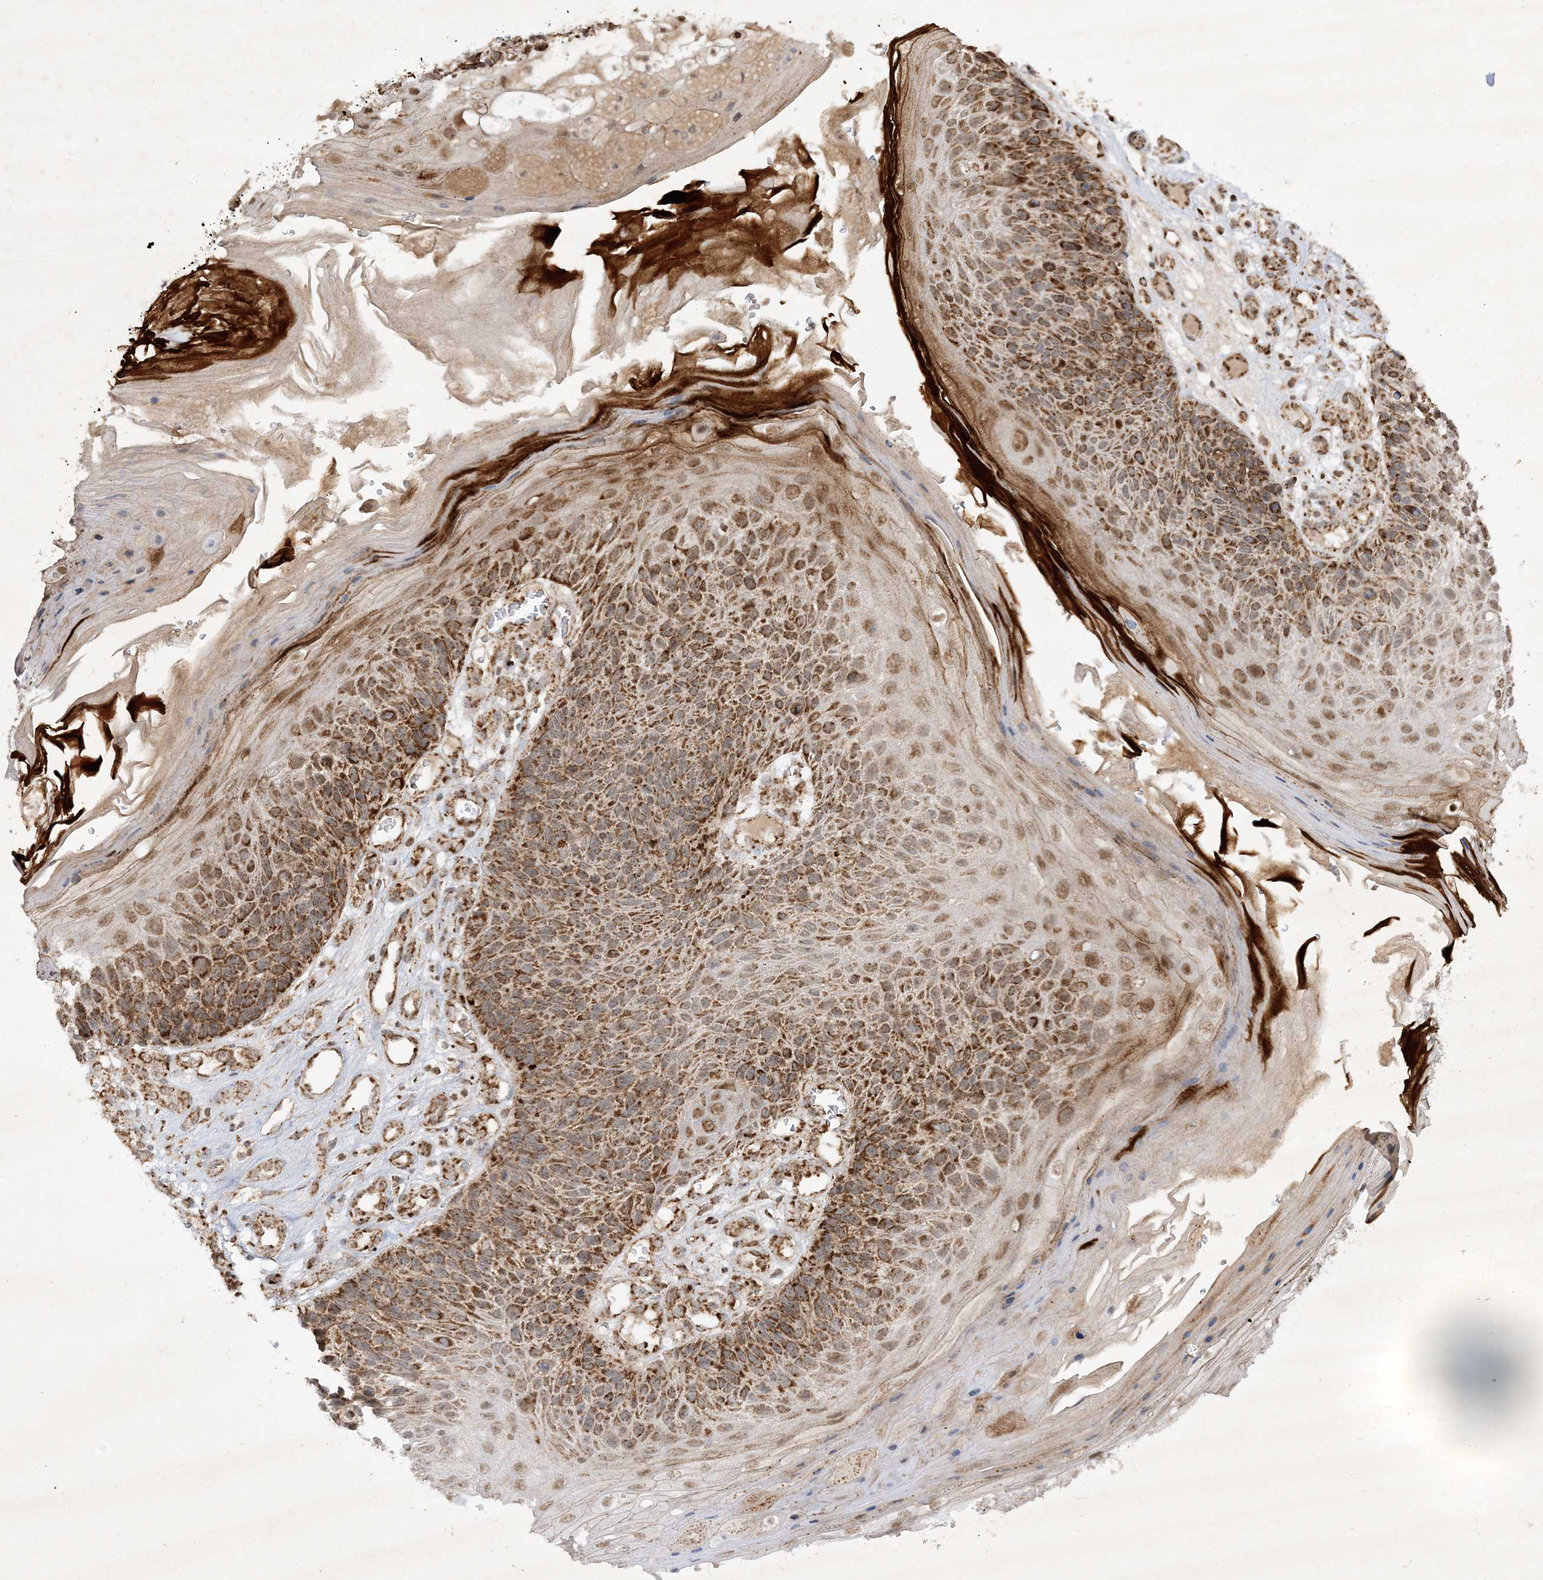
{"staining": {"intensity": "strong", "quantity": ">75%", "location": "cytoplasmic/membranous"}, "tissue": "skin cancer", "cell_type": "Tumor cells", "image_type": "cancer", "snomed": [{"axis": "morphology", "description": "Squamous cell carcinoma, NOS"}, {"axis": "topography", "description": "Skin"}], "caption": "Protein staining displays strong cytoplasmic/membranous expression in approximately >75% of tumor cells in skin cancer.", "gene": "NDUFAF3", "patient": {"sex": "female", "age": 88}}